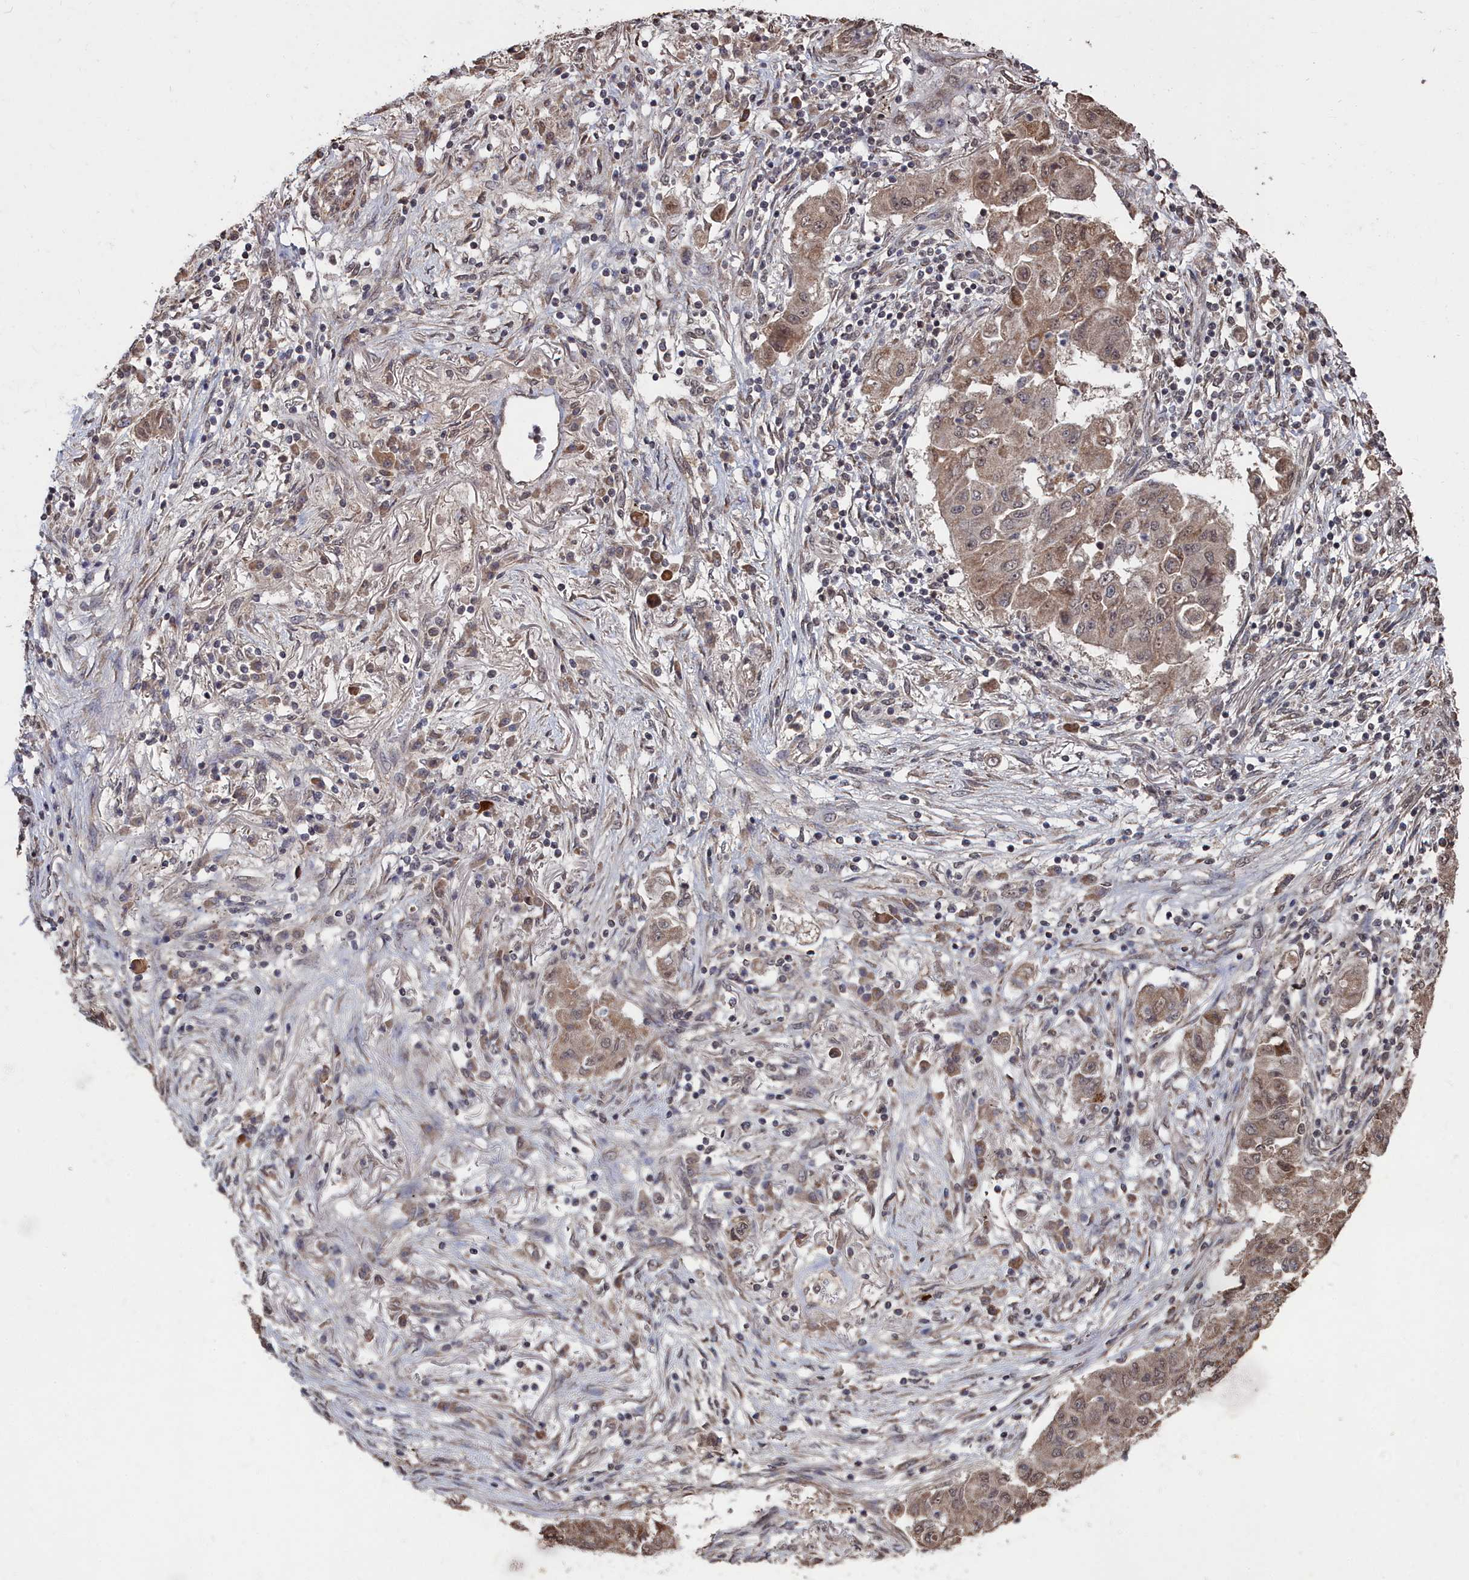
{"staining": {"intensity": "moderate", "quantity": ">75%", "location": "cytoplasmic/membranous,nuclear"}, "tissue": "lung cancer", "cell_type": "Tumor cells", "image_type": "cancer", "snomed": [{"axis": "morphology", "description": "Squamous cell carcinoma, NOS"}, {"axis": "topography", "description": "Lung"}], "caption": "This micrograph shows immunohistochemistry staining of squamous cell carcinoma (lung), with medium moderate cytoplasmic/membranous and nuclear staining in approximately >75% of tumor cells.", "gene": "CCNP", "patient": {"sex": "male", "age": 74}}